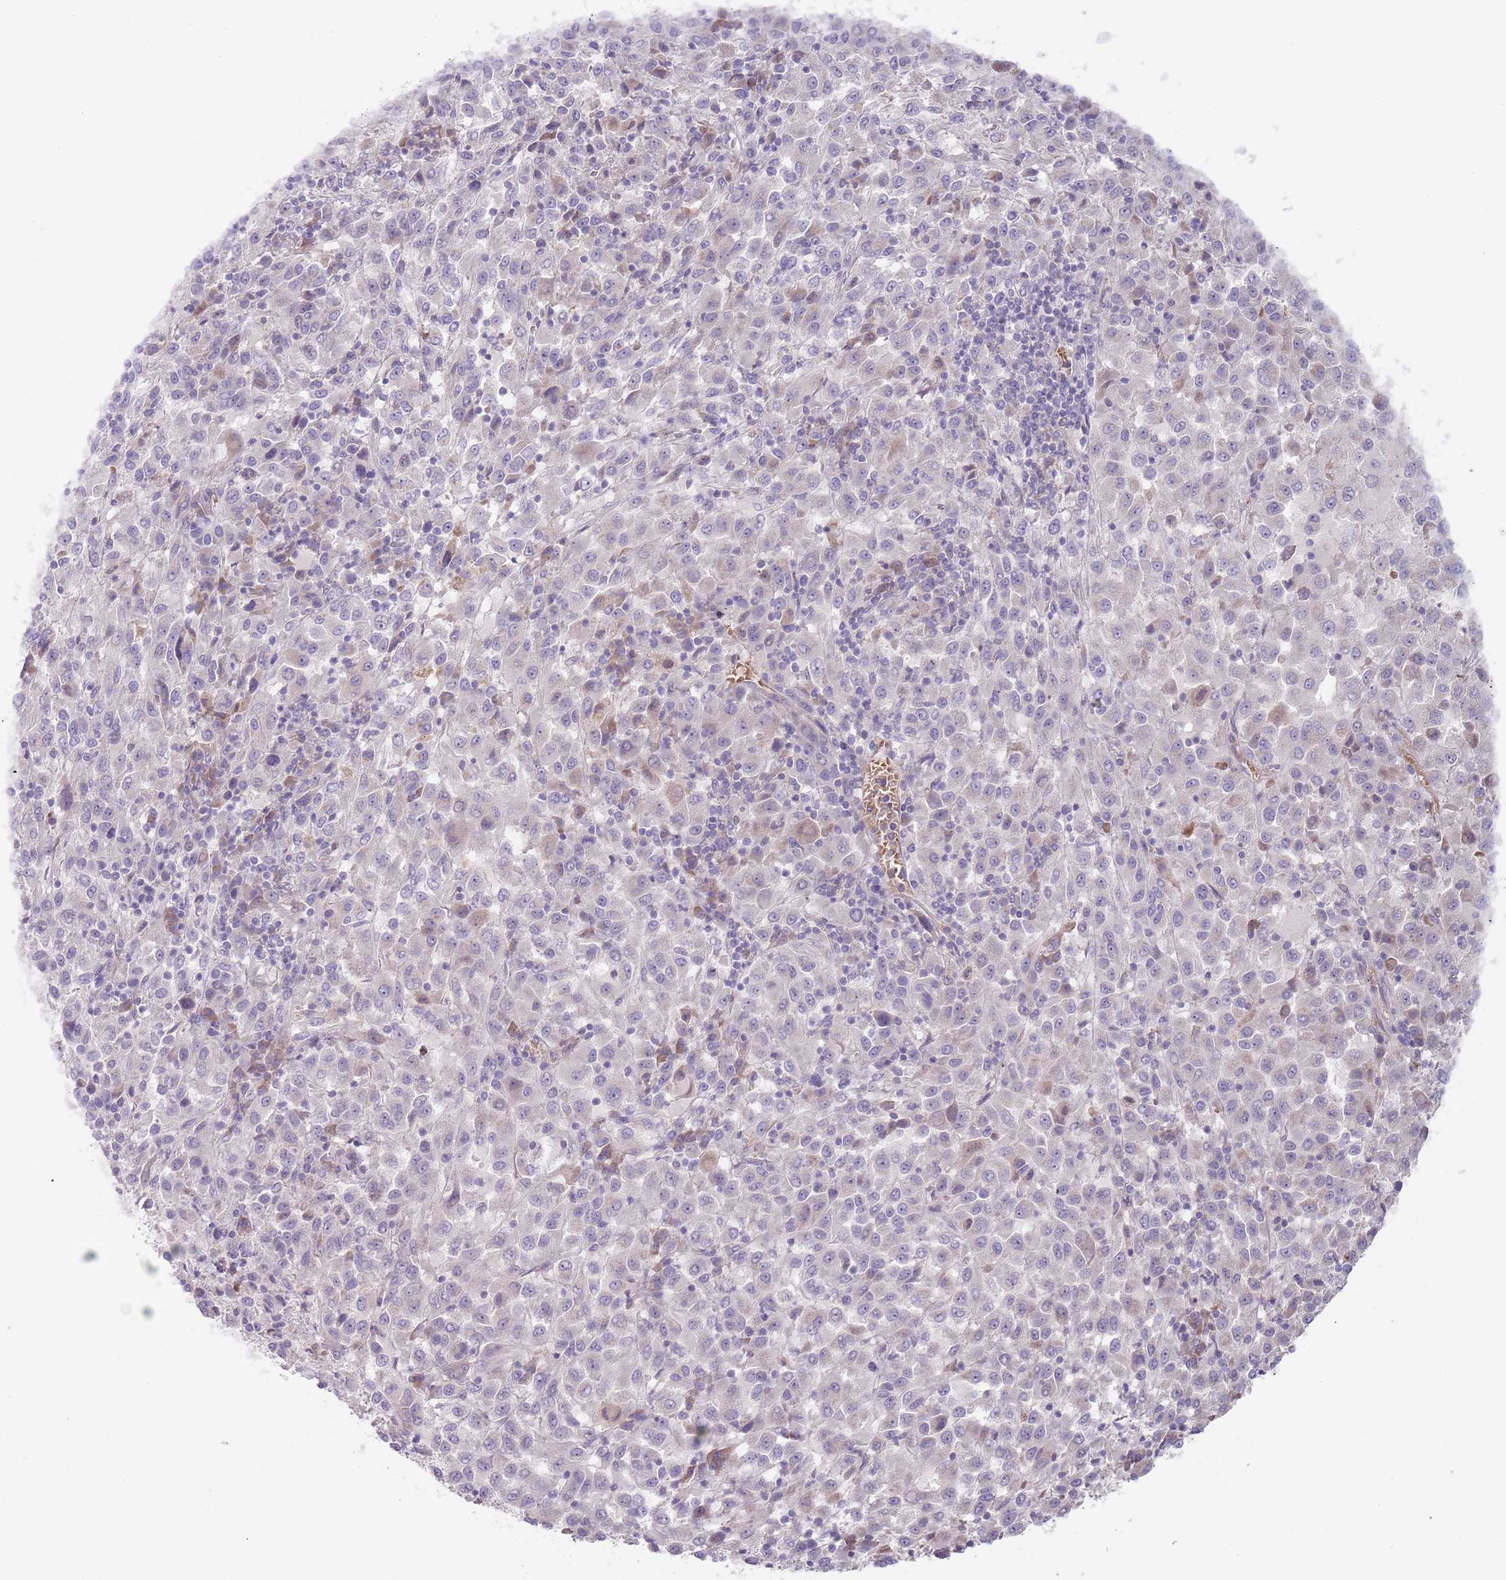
{"staining": {"intensity": "negative", "quantity": "none", "location": "none"}, "tissue": "melanoma", "cell_type": "Tumor cells", "image_type": "cancer", "snomed": [{"axis": "morphology", "description": "Malignant melanoma, Metastatic site"}, {"axis": "topography", "description": "Lung"}], "caption": "Immunohistochemistry (IHC) of melanoma reveals no staining in tumor cells.", "gene": "PRAC1", "patient": {"sex": "male", "age": 64}}